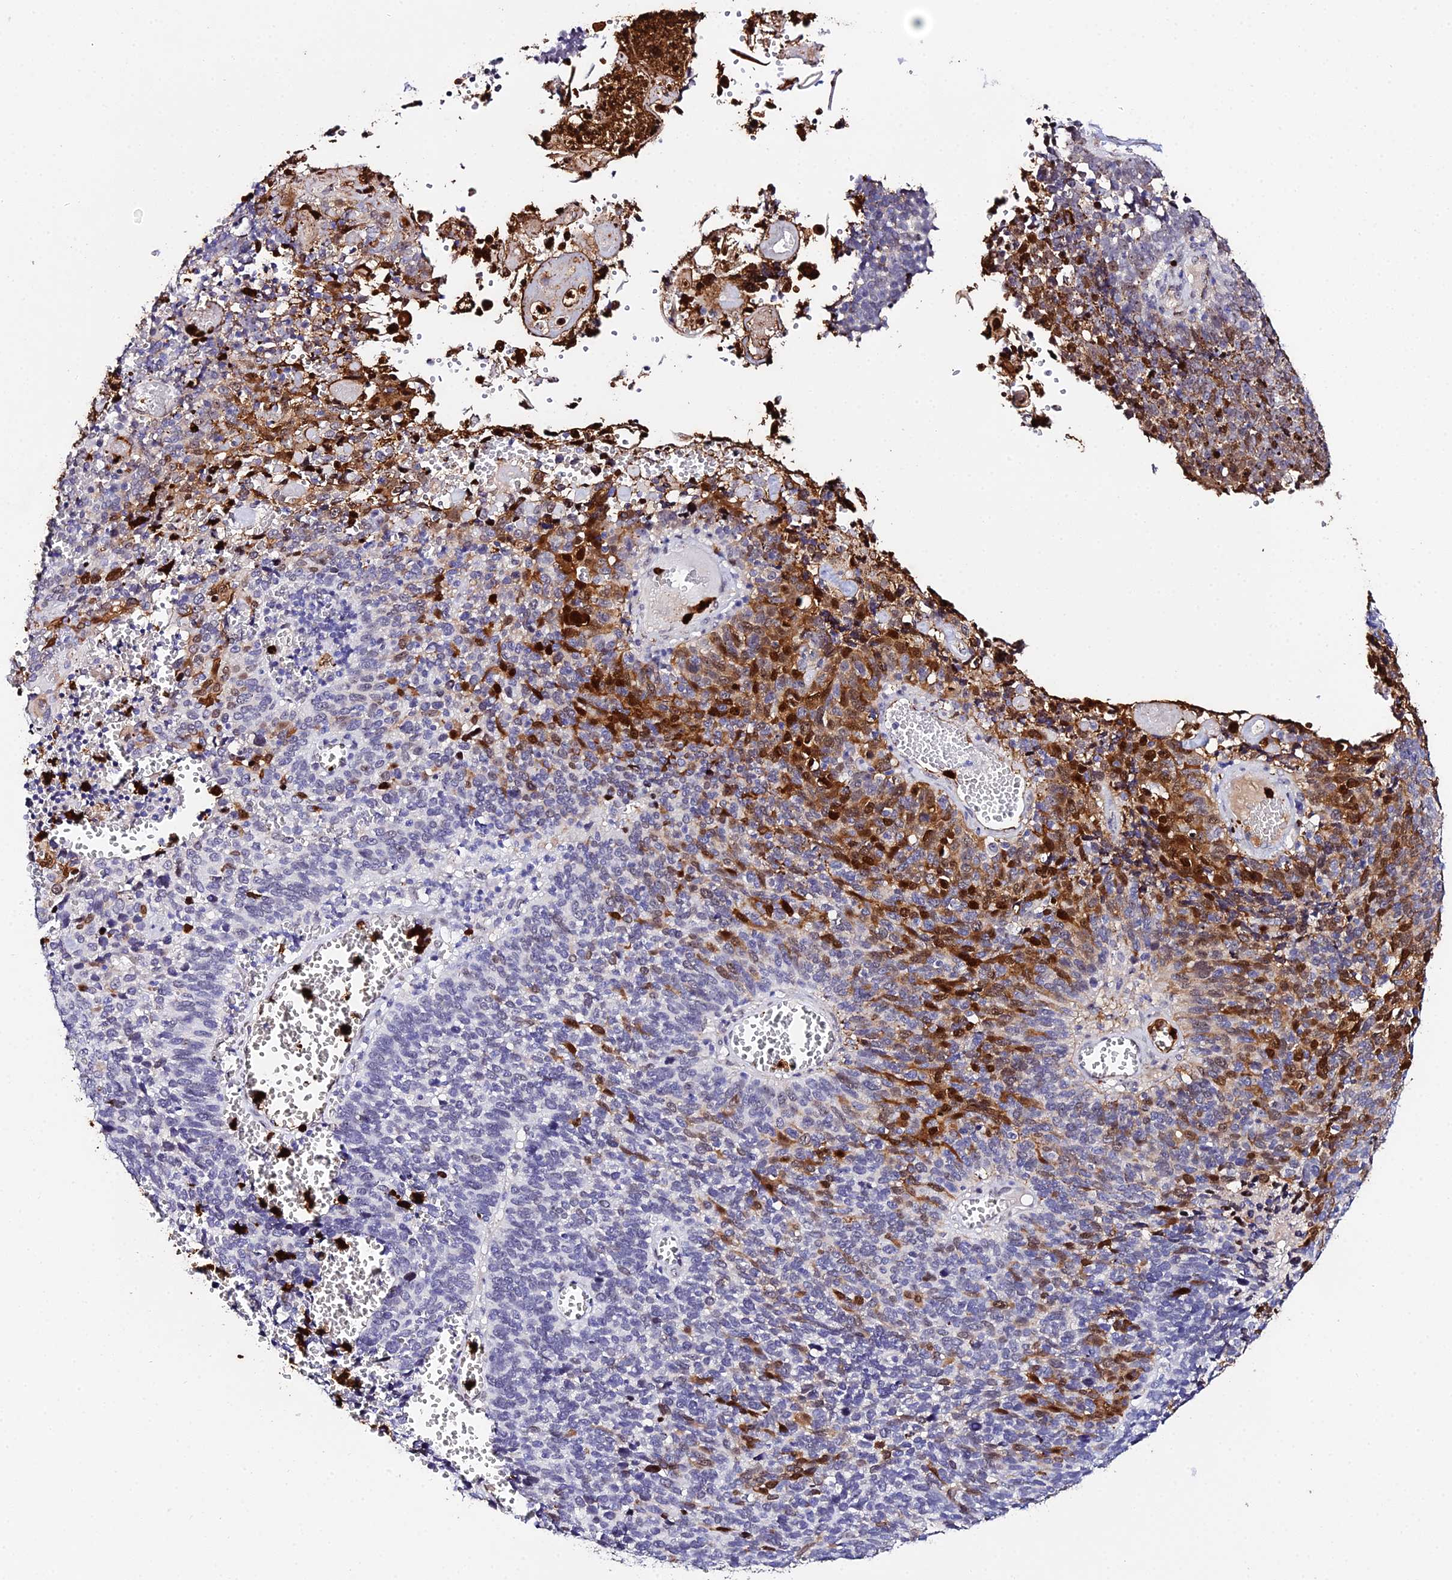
{"staining": {"intensity": "moderate", "quantity": "<25%", "location": "cytoplasmic/membranous,nuclear"}, "tissue": "cervical cancer", "cell_type": "Tumor cells", "image_type": "cancer", "snomed": [{"axis": "morphology", "description": "Squamous cell carcinoma, NOS"}, {"axis": "topography", "description": "Cervix"}], "caption": "Moderate cytoplasmic/membranous and nuclear protein expression is appreciated in about <25% of tumor cells in cervical cancer.", "gene": "MCM10", "patient": {"sex": "female", "age": 39}}